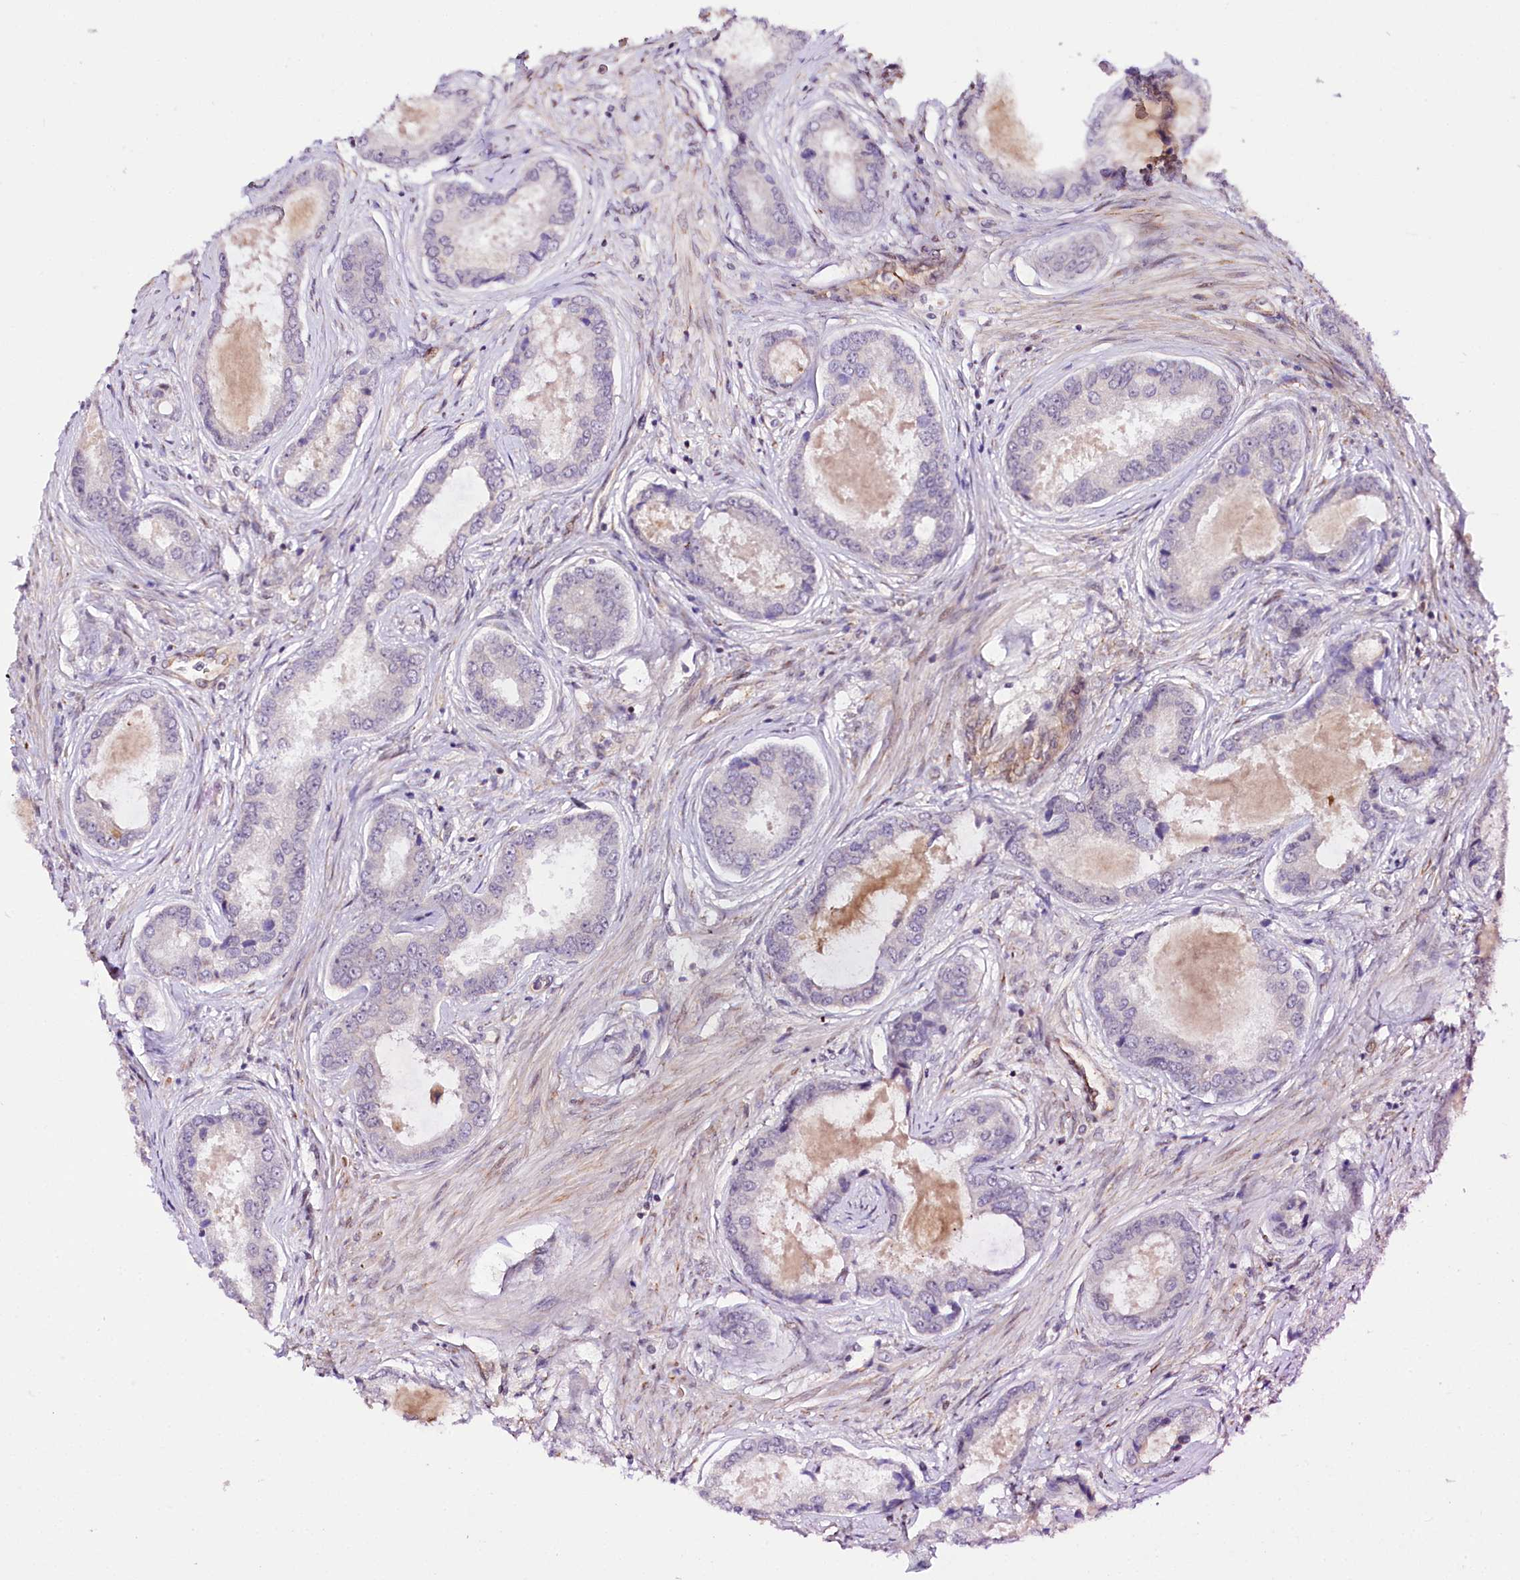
{"staining": {"intensity": "negative", "quantity": "none", "location": "none"}, "tissue": "prostate cancer", "cell_type": "Tumor cells", "image_type": "cancer", "snomed": [{"axis": "morphology", "description": "Adenocarcinoma, Low grade"}, {"axis": "topography", "description": "Prostate"}], "caption": "A histopathology image of human adenocarcinoma (low-grade) (prostate) is negative for staining in tumor cells. (Stains: DAB immunohistochemistry with hematoxylin counter stain, Microscopy: brightfield microscopy at high magnification).", "gene": "CUTC", "patient": {"sex": "male", "age": 68}}